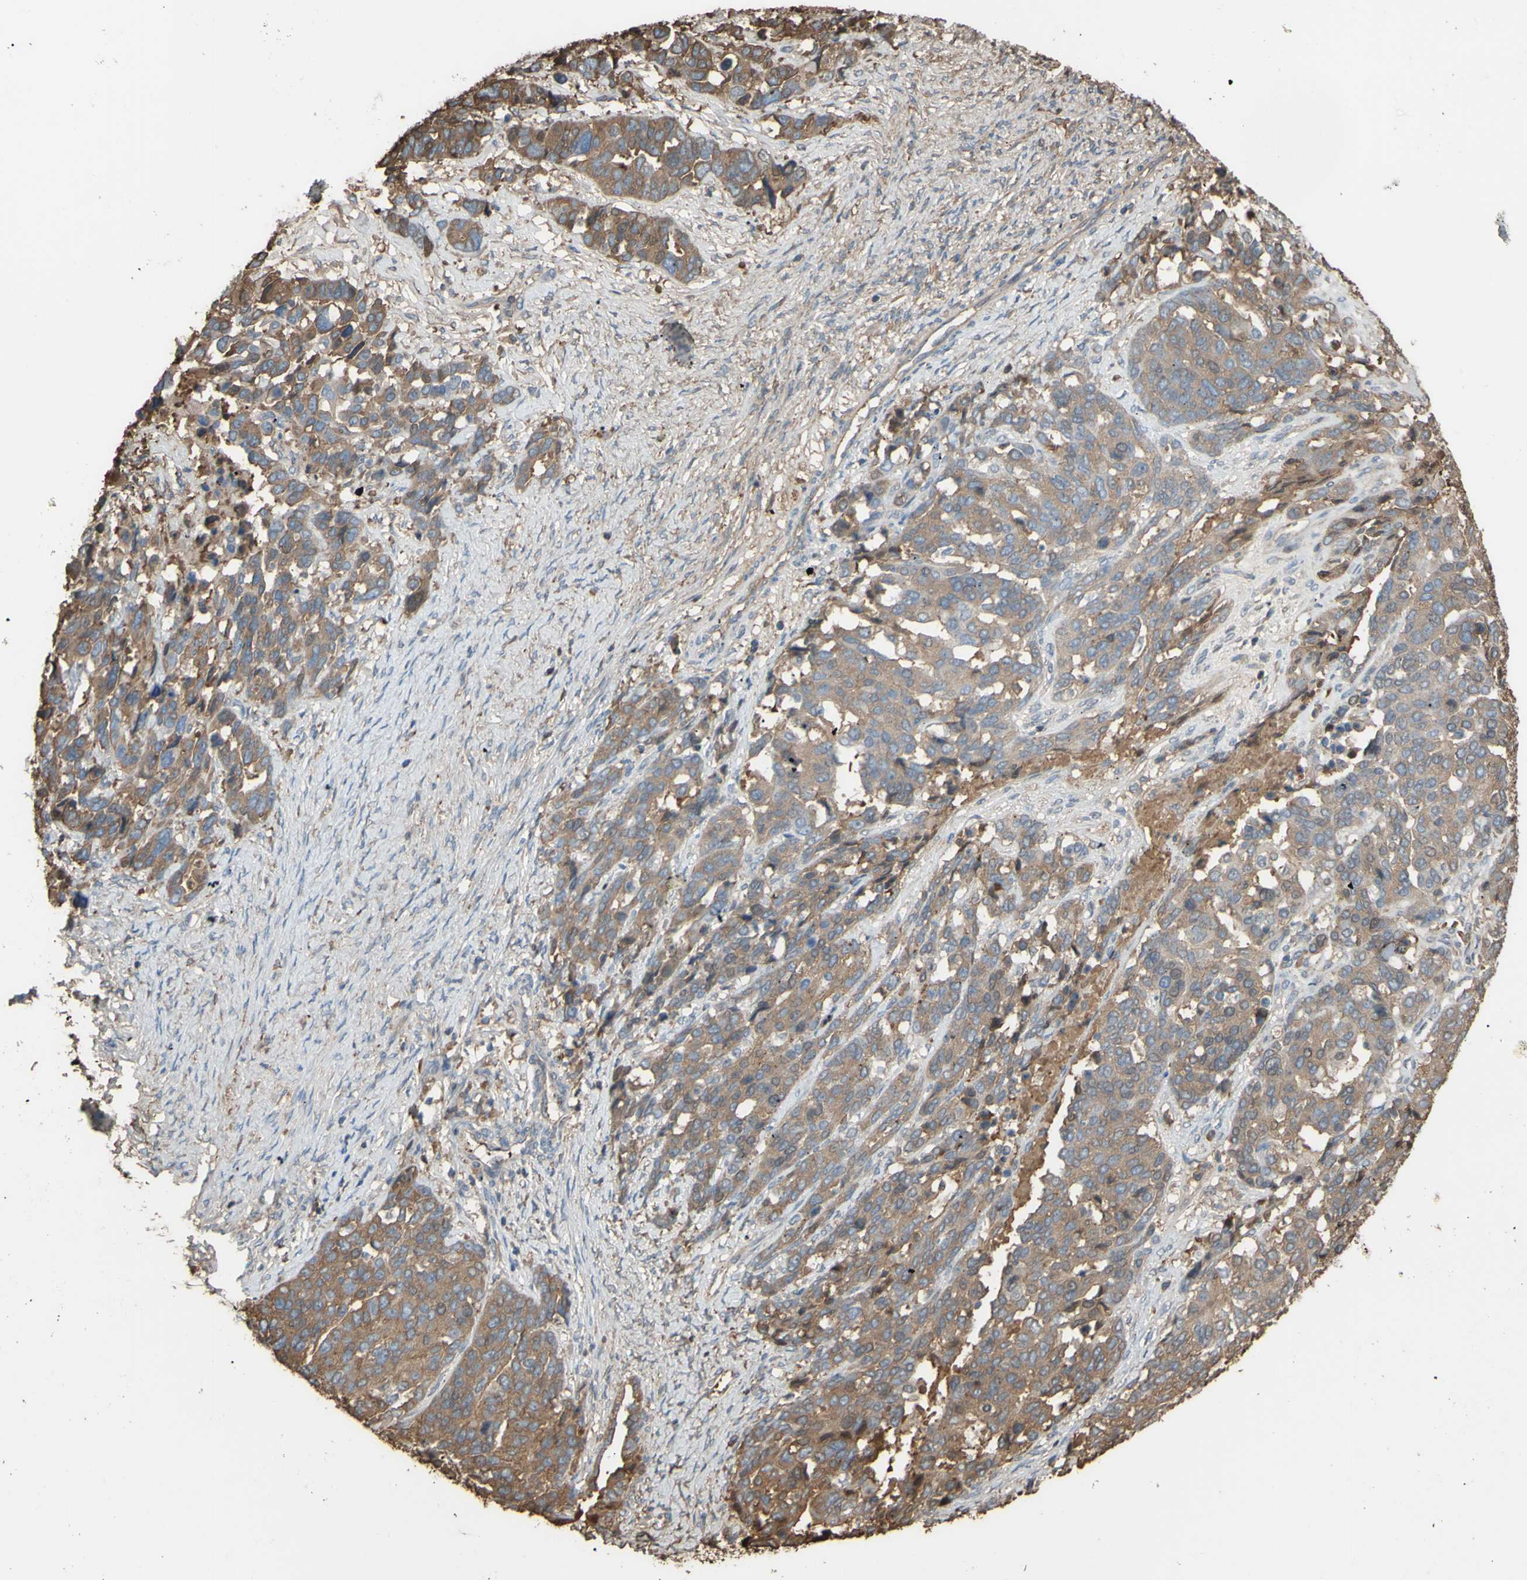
{"staining": {"intensity": "moderate", "quantity": "25%-75%", "location": "cytoplasmic/membranous"}, "tissue": "ovarian cancer", "cell_type": "Tumor cells", "image_type": "cancer", "snomed": [{"axis": "morphology", "description": "Cystadenocarcinoma, serous, NOS"}, {"axis": "topography", "description": "Ovary"}], "caption": "Ovarian cancer (serous cystadenocarcinoma) tissue exhibits moderate cytoplasmic/membranous positivity in approximately 25%-75% of tumor cells", "gene": "PTGDS", "patient": {"sex": "female", "age": 44}}